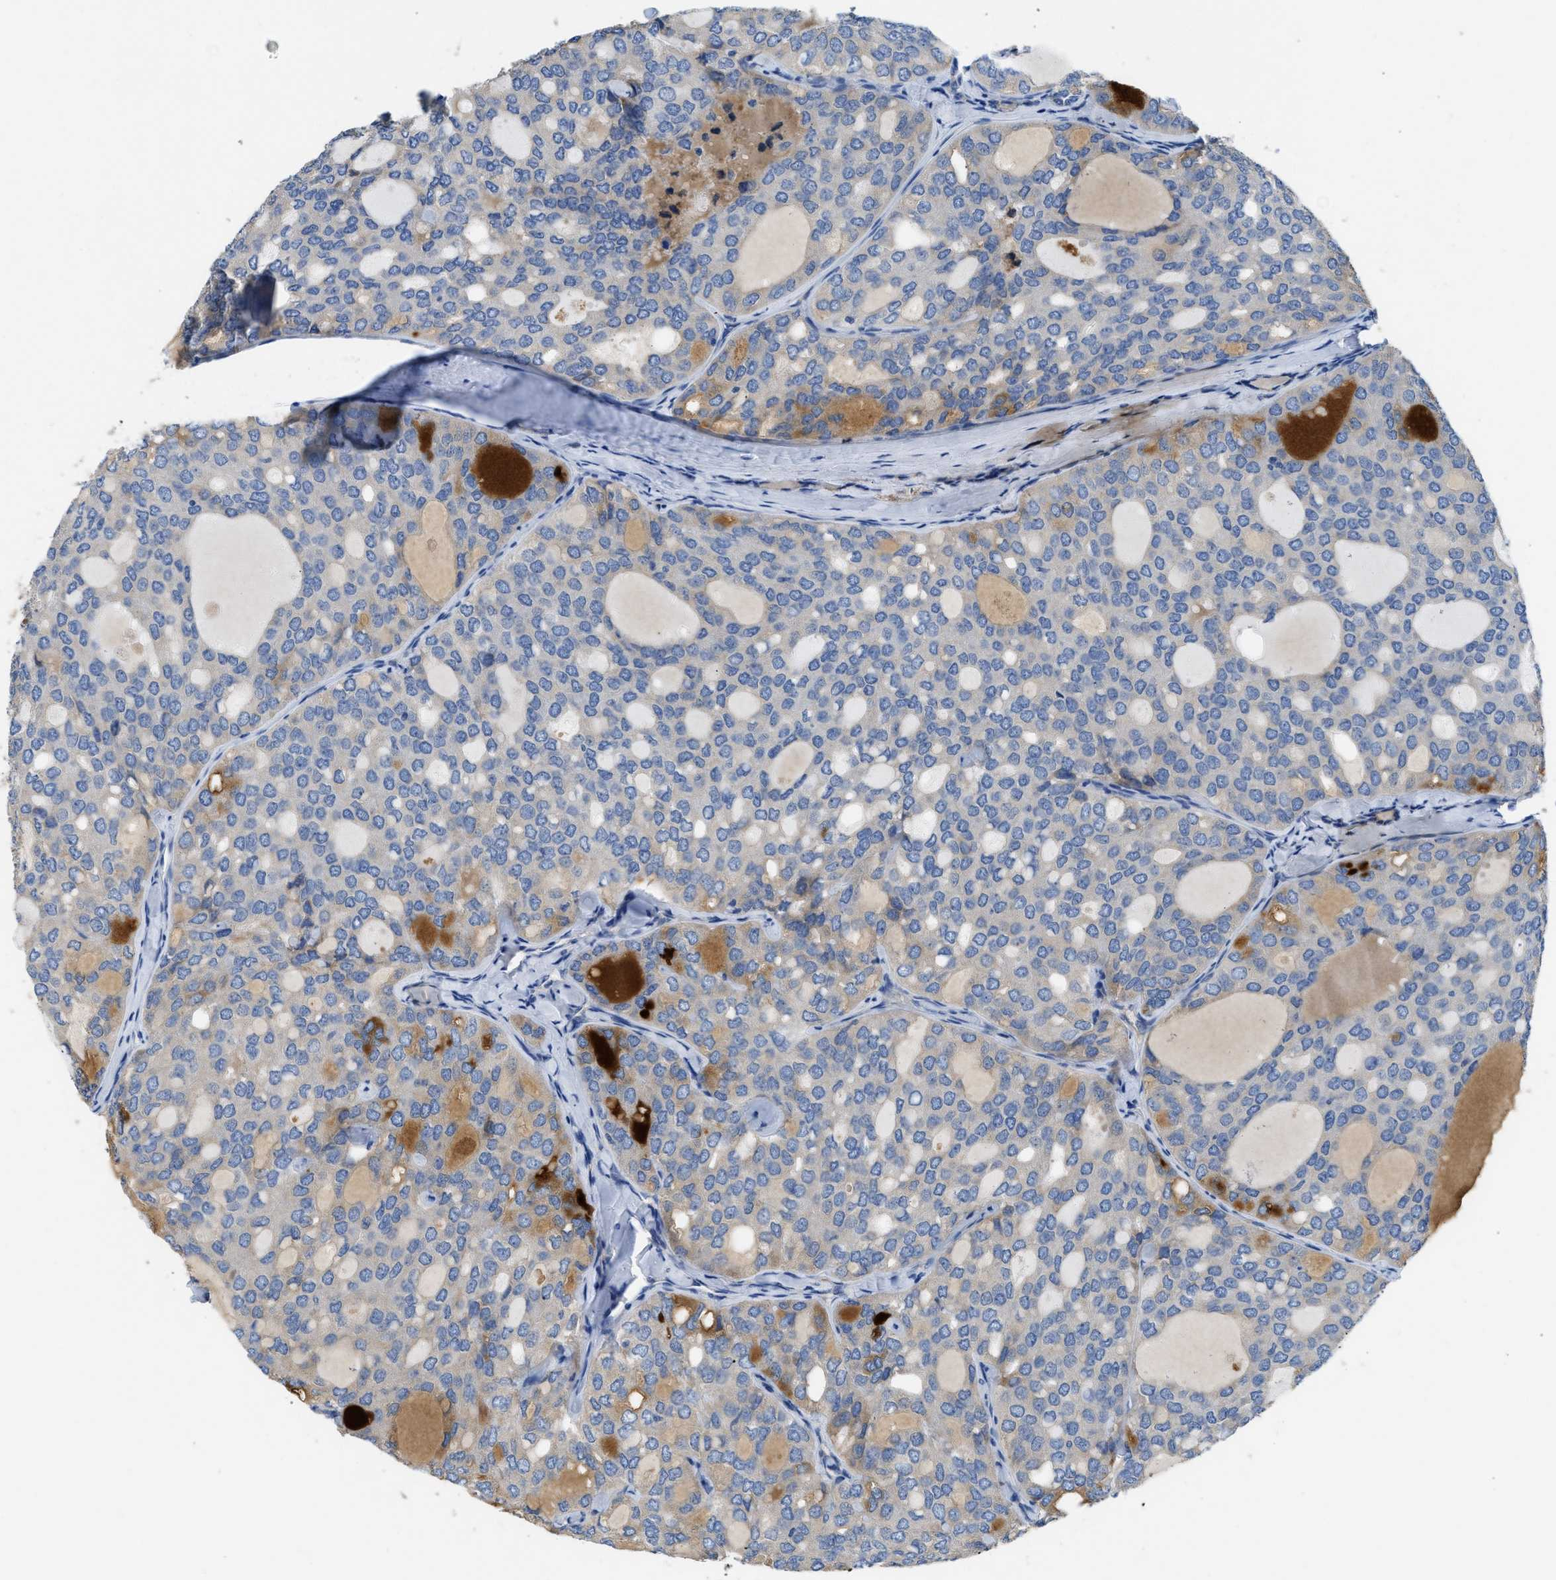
{"staining": {"intensity": "weak", "quantity": "25%-75%", "location": "cytoplasmic/membranous"}, "tissue": "thyroid cancer", "cell_type": "Tumor cells", "image_type": "cancer", "snomed": [{"axis": "morphology", "description": "Follicular adenoma carcinoma, NOS"}, {"axis": "topography", "description": "Thyroid gland"}], "caption": "Immunohistochemical staining of thyroid cancer reveals low levels of weak cytoplasmic/membranous protein staining in approximately 25%-75% of tumor cells. Nuclei are stained in blue.", "gene": "C1S", "patient": {"sex": "male", "age": 75}}